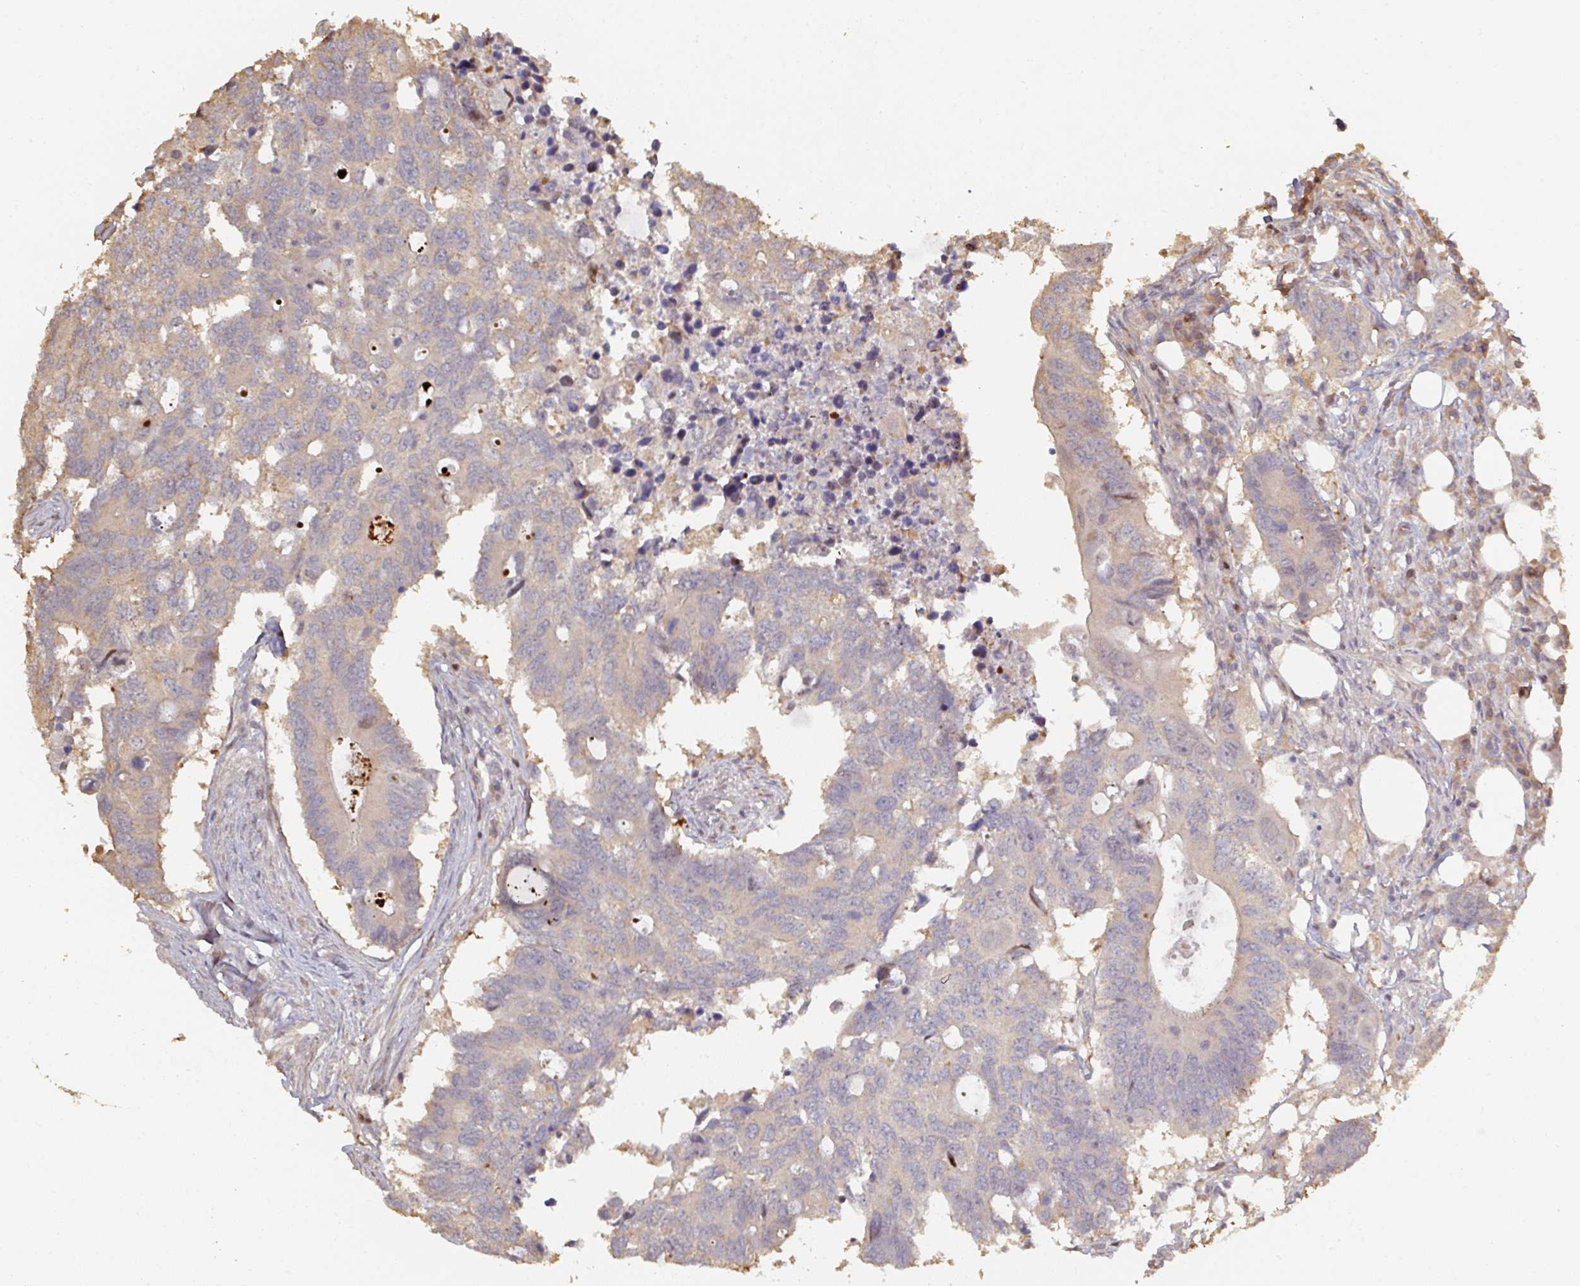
{"staining": {"intensity": "weak", "quantity": "<25%", "location": "cytoplasmic/membranous"}, "tissue": "colorectal cancer", "cell_type": "Tumor cells", "image_type": "cancer", "snomed": [{"axis": "morphology", "description": "Adenocarcinoma, NOS"}, {"axis": "topography", "description": "Colon"}], "caption": "Tumor cells are negative for brown protein staining in colorectal cancer.", "gene": "CA7", "patient": {"sex": "male", "age": 71}}